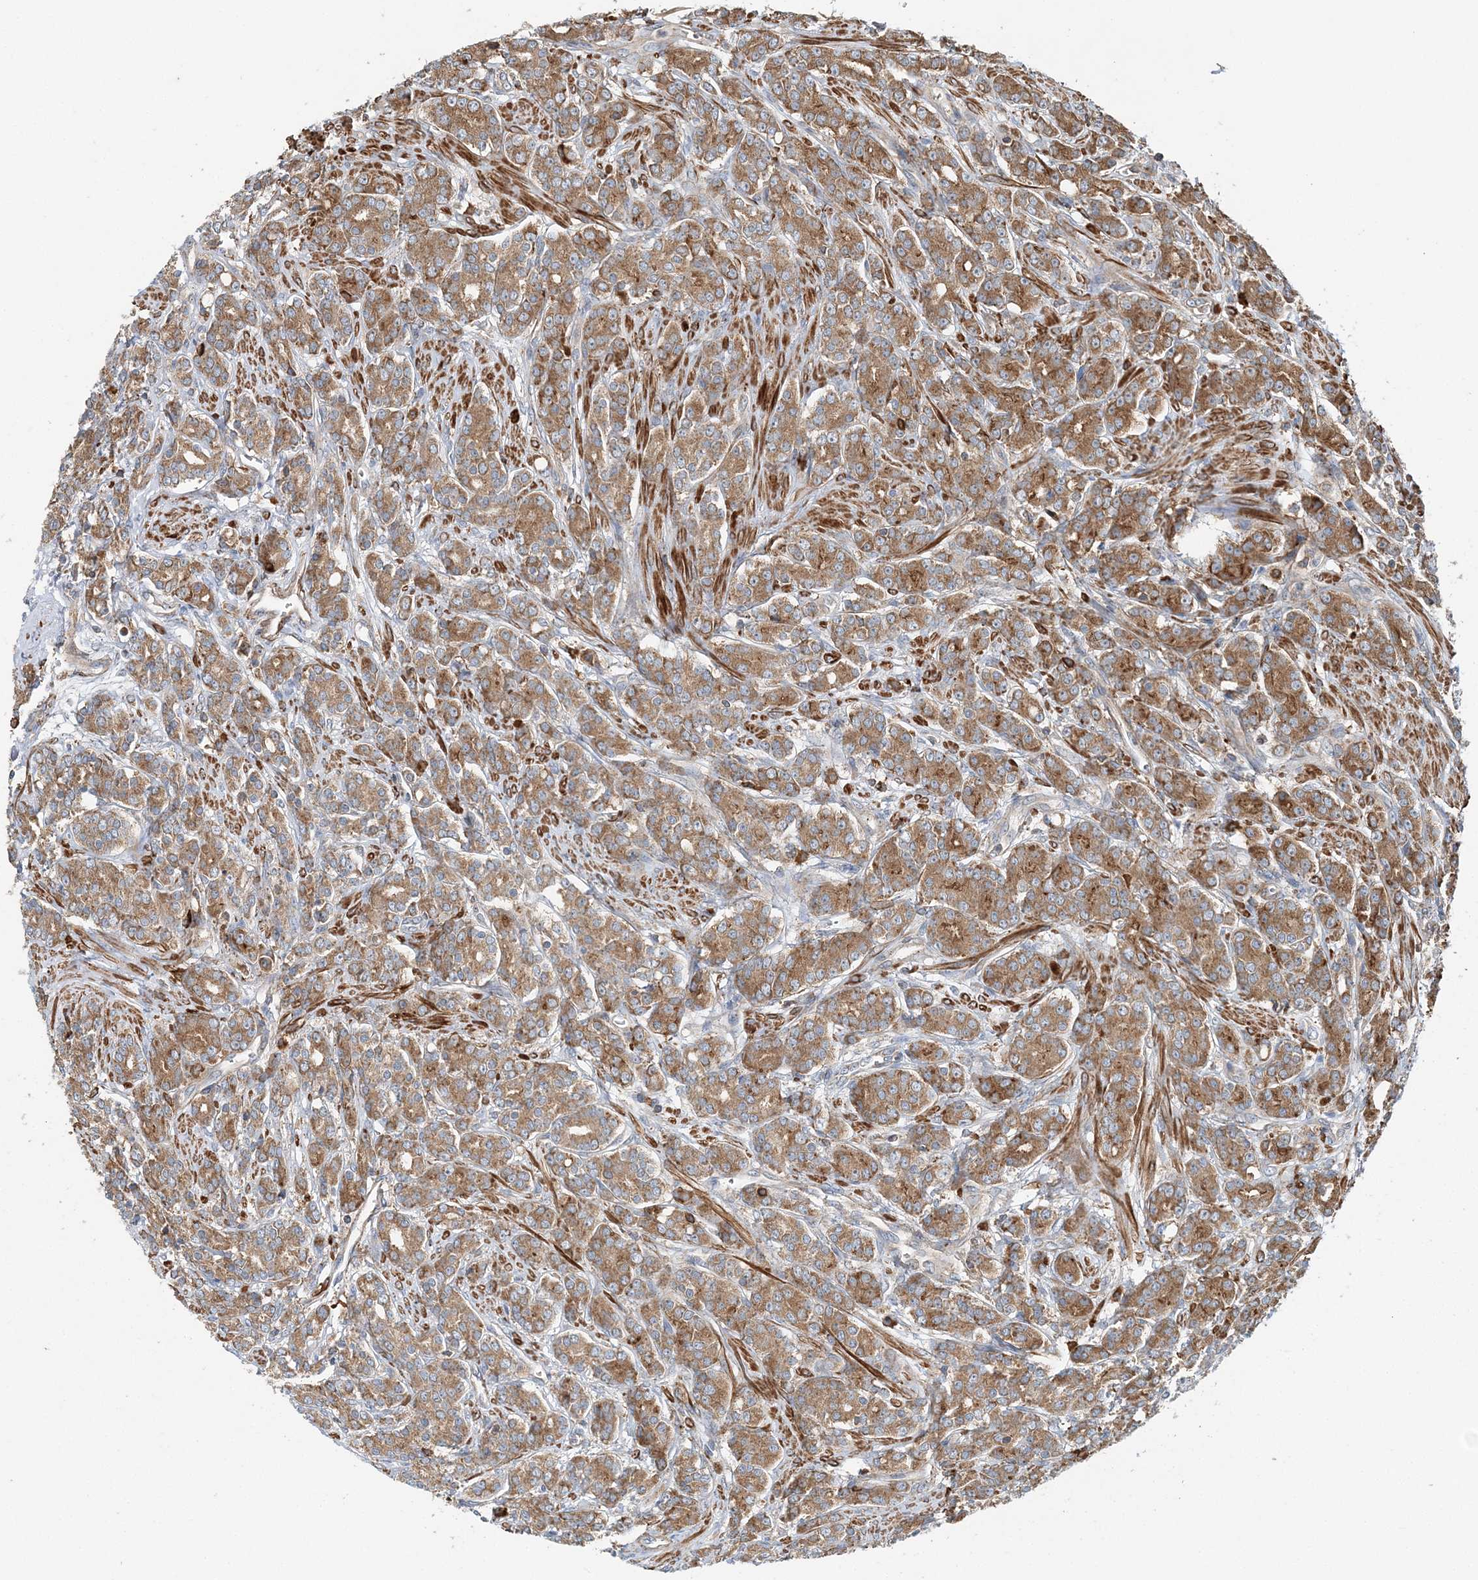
{"staining": {"intensity": "moderate", "quantity": ">75%", "location": "cytoplasmic/membranous"}, "tissue": "prostate cancer", "cell_type": "Tumor cells", "image_type": "cancer", "snomed": [{"axis": "morphology", "description": "Adenocarcinoma, High grade"}, {"axis": "topography", "description": "Prostate"}], "caption": "Brown immunohistochemical staining in adenocarcinoma (high-grade) (prostate) shows moderate cytoplasmic/membranous positivity in approximately >75% of tumor cells.", "gene": "TTI1", "patient": {"sex": "male", "age": 62}}